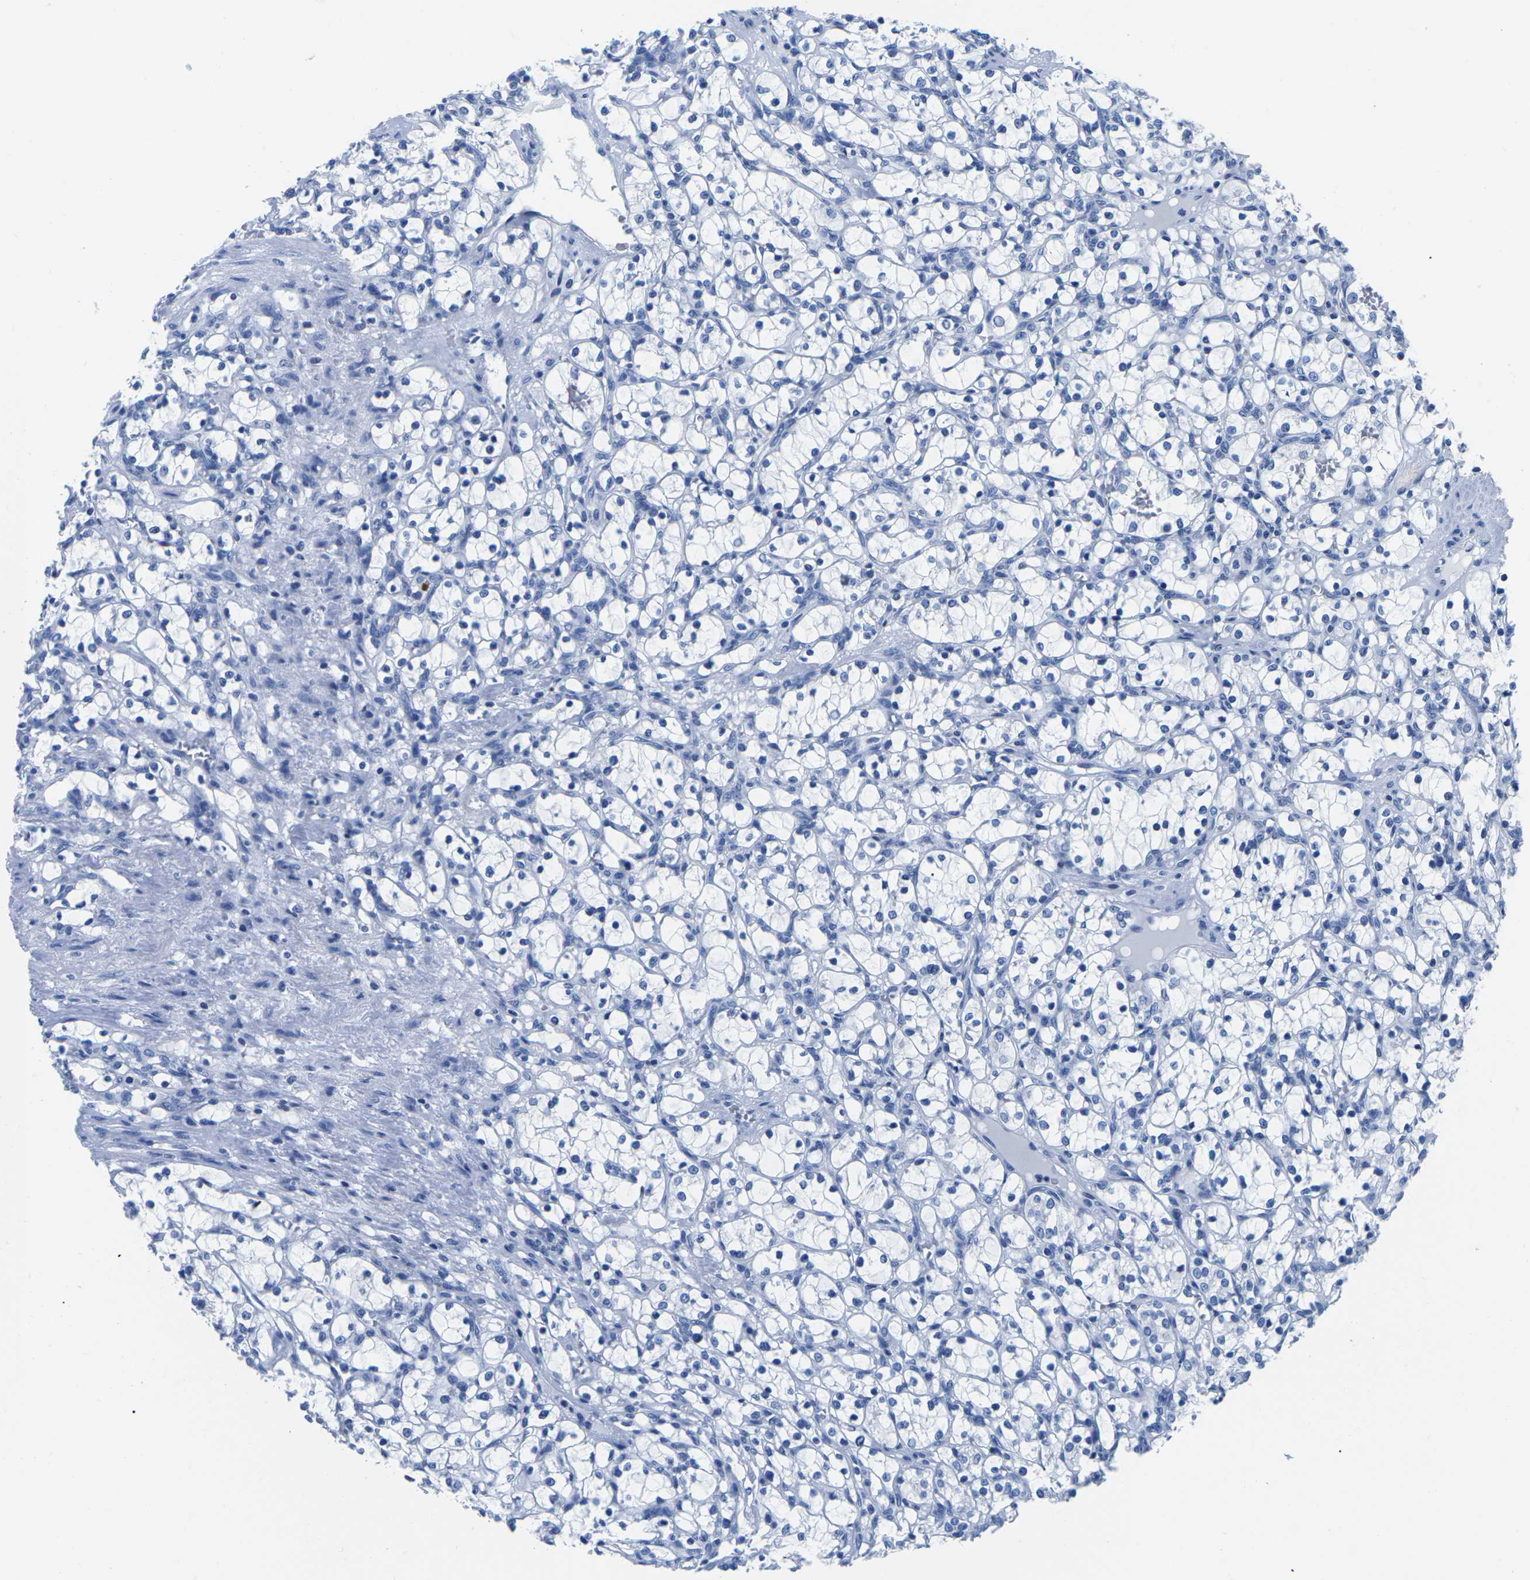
{"staining": {"intensity": "negative", "quantity": "none", "location": "none"}, "tissue": "renal cancer", "cell_type": "Tumor cells", "image_type": "cancer", "snomed": [{"axis": "morphology", "description": "Adenocarcinoma, NOS"}, {"axis": "topography", "description": "Kidney"}], "caption": "Tumor cells are negative for brown protein staining in adenocarcinoma (renal).", "gene": "CYP1A2", "patient": {"sex": "female", "age": 69}}